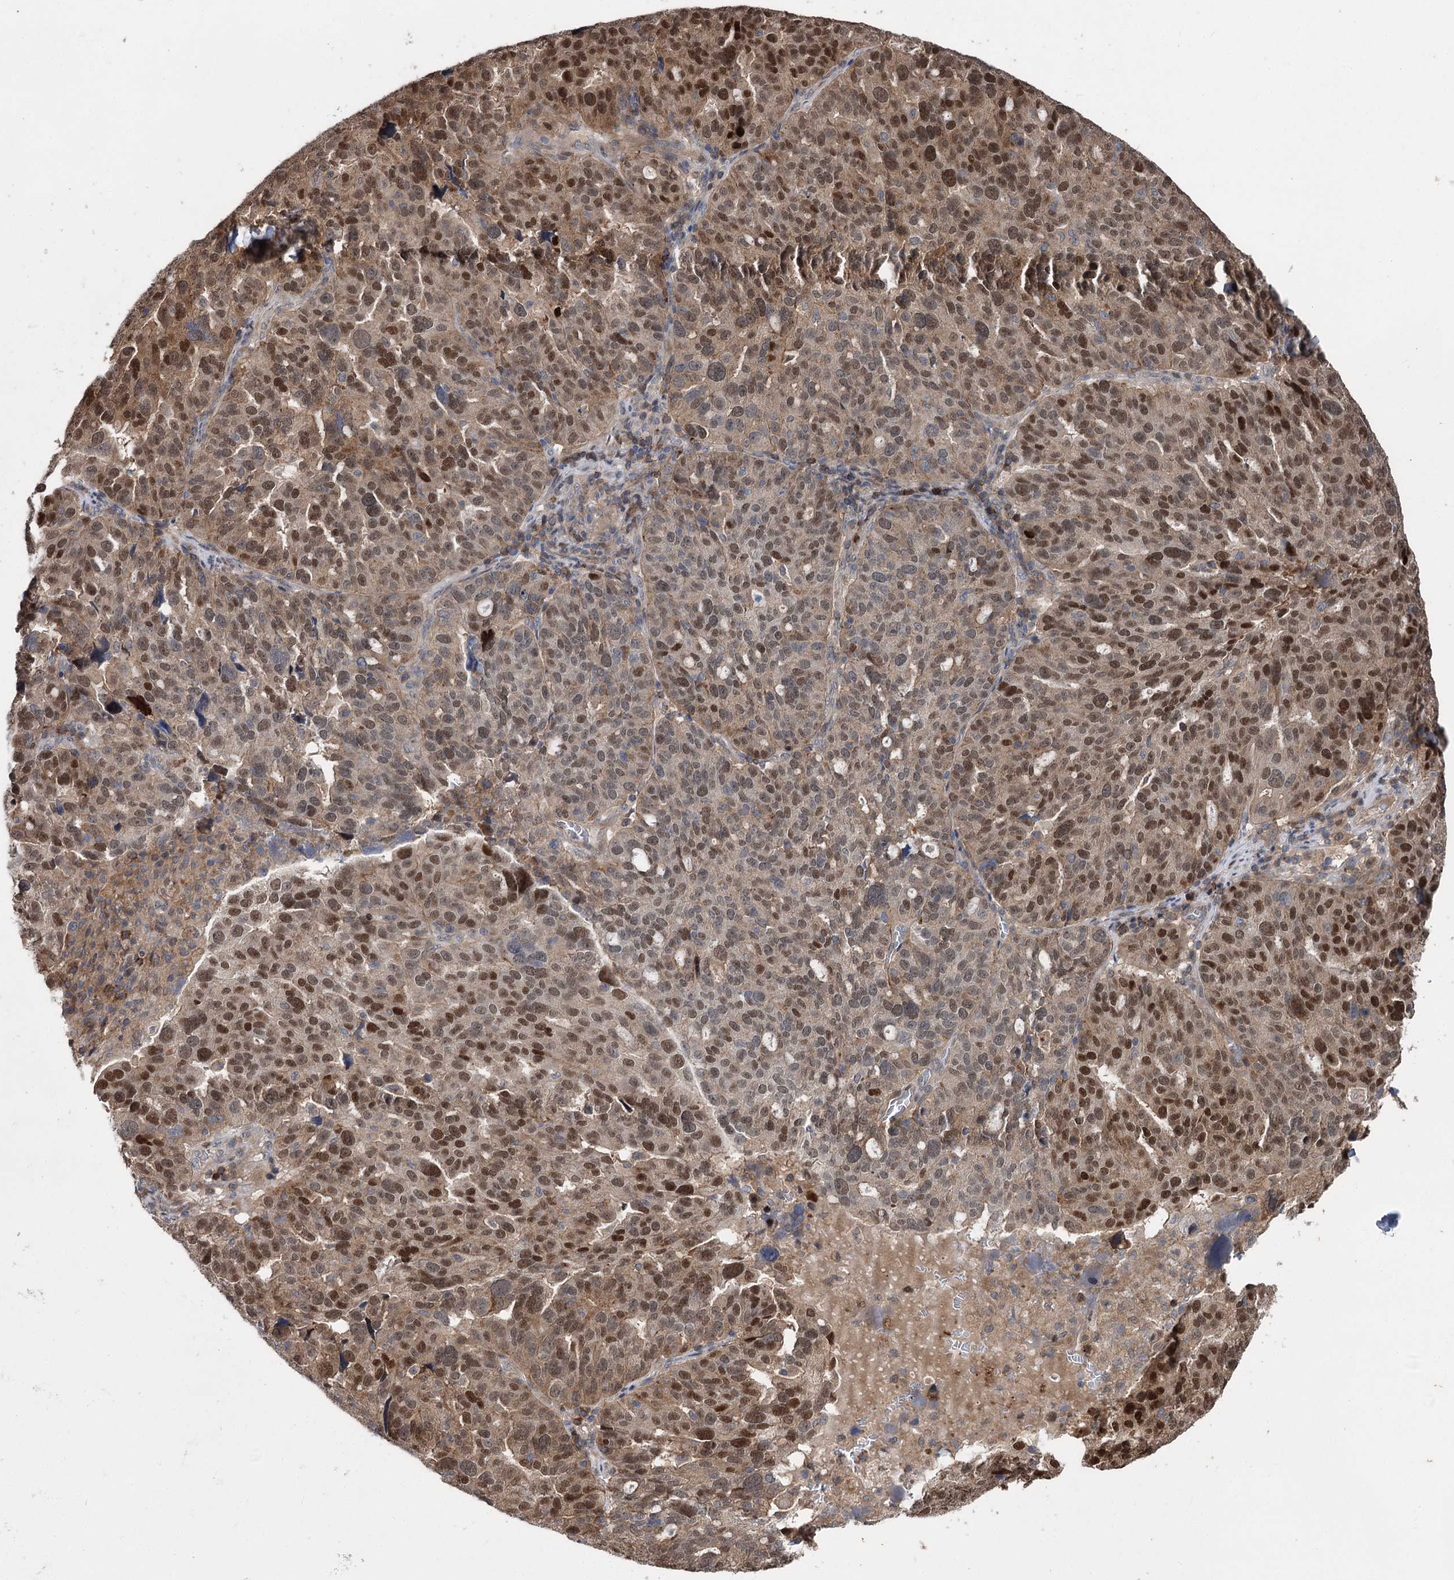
{"staining": {"intensity": "moderate", "quantity": "25%-75%", "location": "cytoplasmic/membranous,nuclear"}, "tissue": "ovarian cancer", "cell_type": "Tumor cells", "image_type": "cancer", "snomed": [{"axis": "morphology", "description": "Cystadenocarcinoma, serous, NOS"}, {"axis": "topography", "description": "Ovary"}], "caption": "Approximately 25%-75% of tumor cells in serous cystadenocarcinoma (ovarian) display moderate cytoplasmic/membranous and nuclear protein staining as visualized by brown immunohistochemical staining.", "gene": "STX6", "patient": {"sex": "female", "age": 59}}